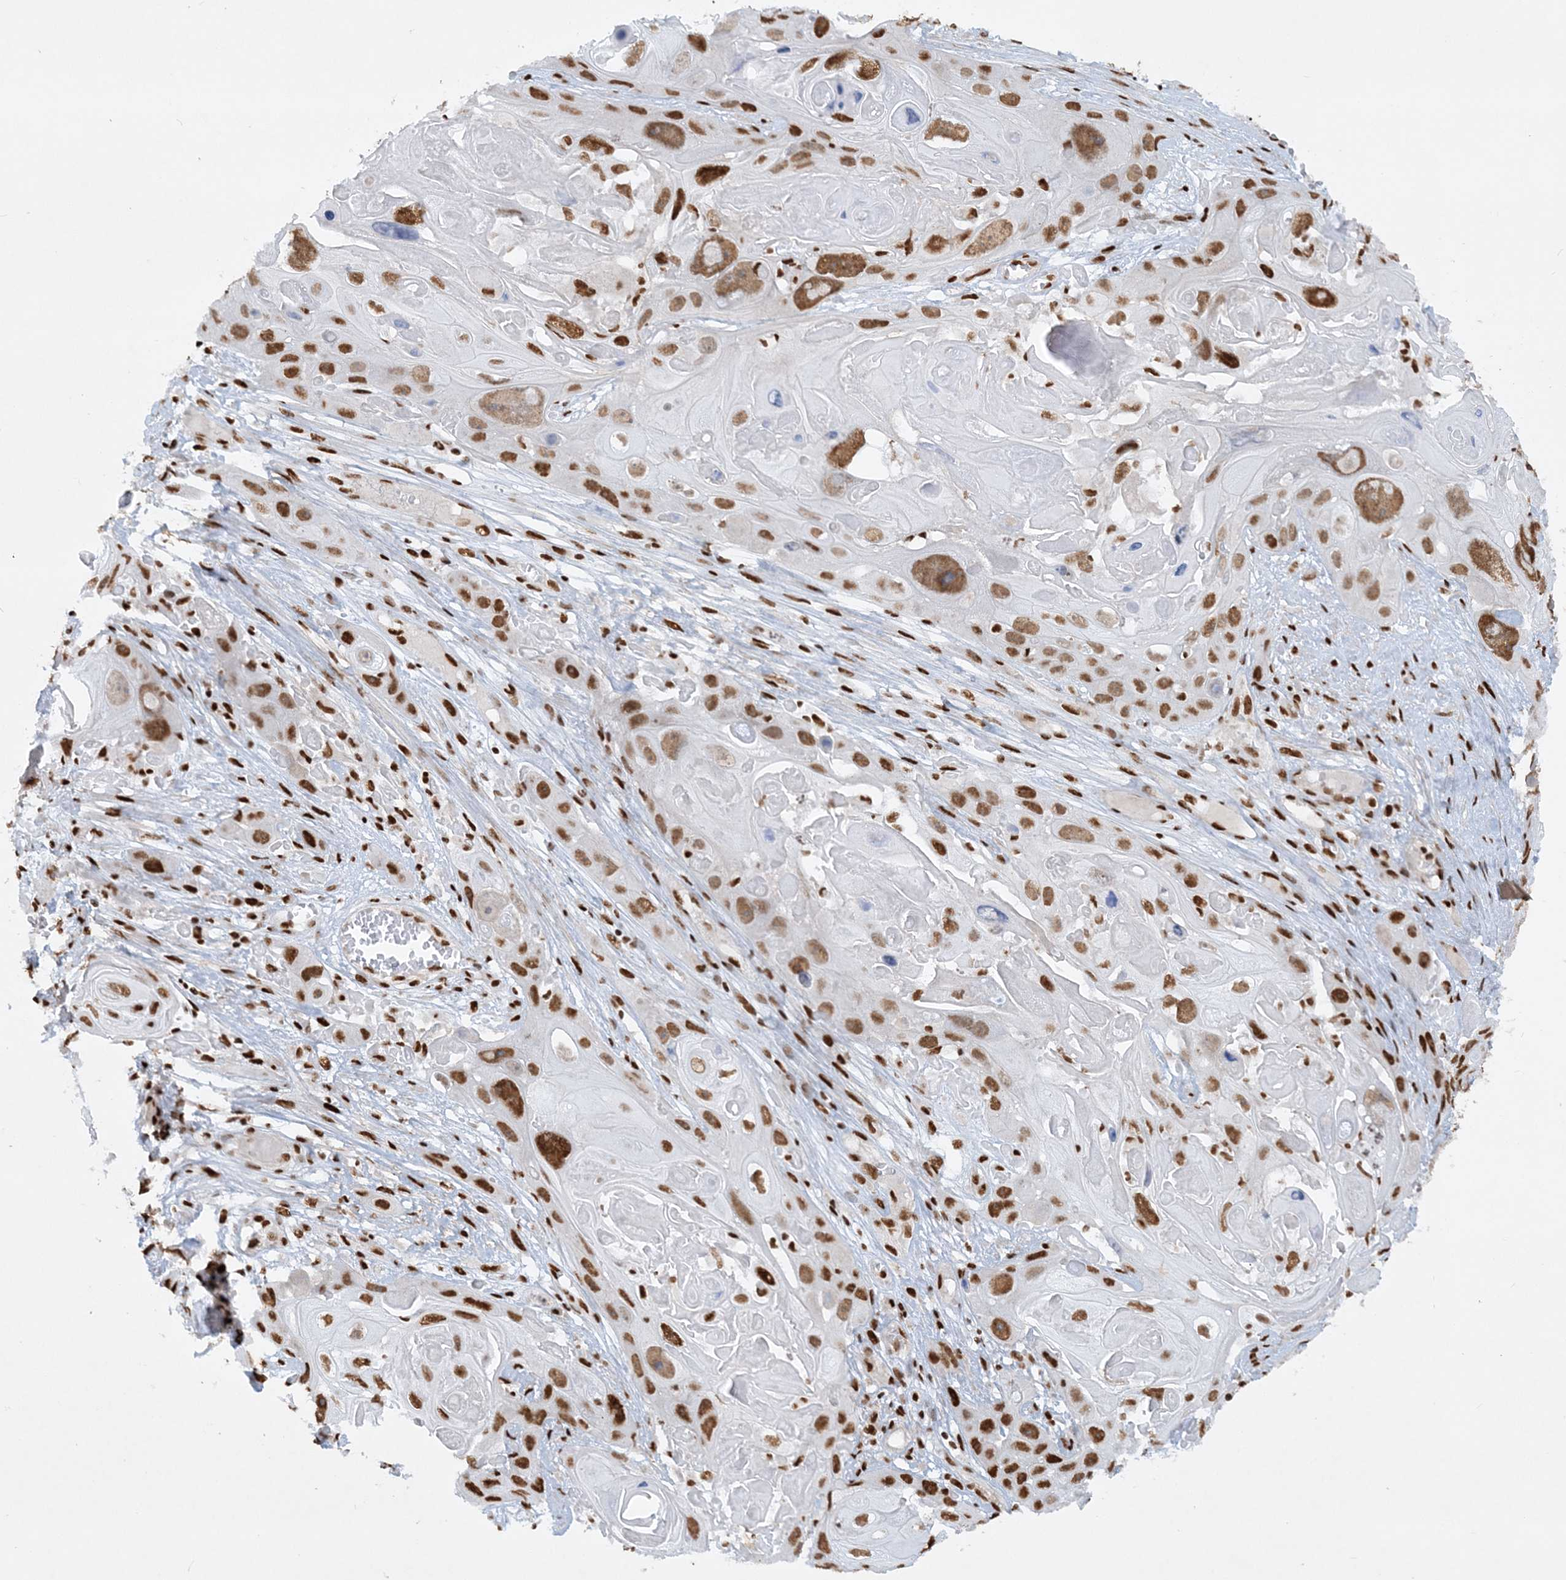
{"staining": {"intensity": "strong", "quantity": ">75%", "location": "nuclear"}, "tissue": "skin cancer", "cell_type": "Tumor cells", "image_type": "cancer", "snomed": [{"axis": "morphology", "description": "Squamous cell carcinoma, NOS"}, {"axis": "topography", "description": "Skin"}], "caption": "Immunohistochemical staining of human squamous cell carcinoma (skin) demonstrates high levels of strong nuclear positivity in about >75% of tumor cells.", "gene": "DELE1", "patient": {"sex": "male", "age": 55}}